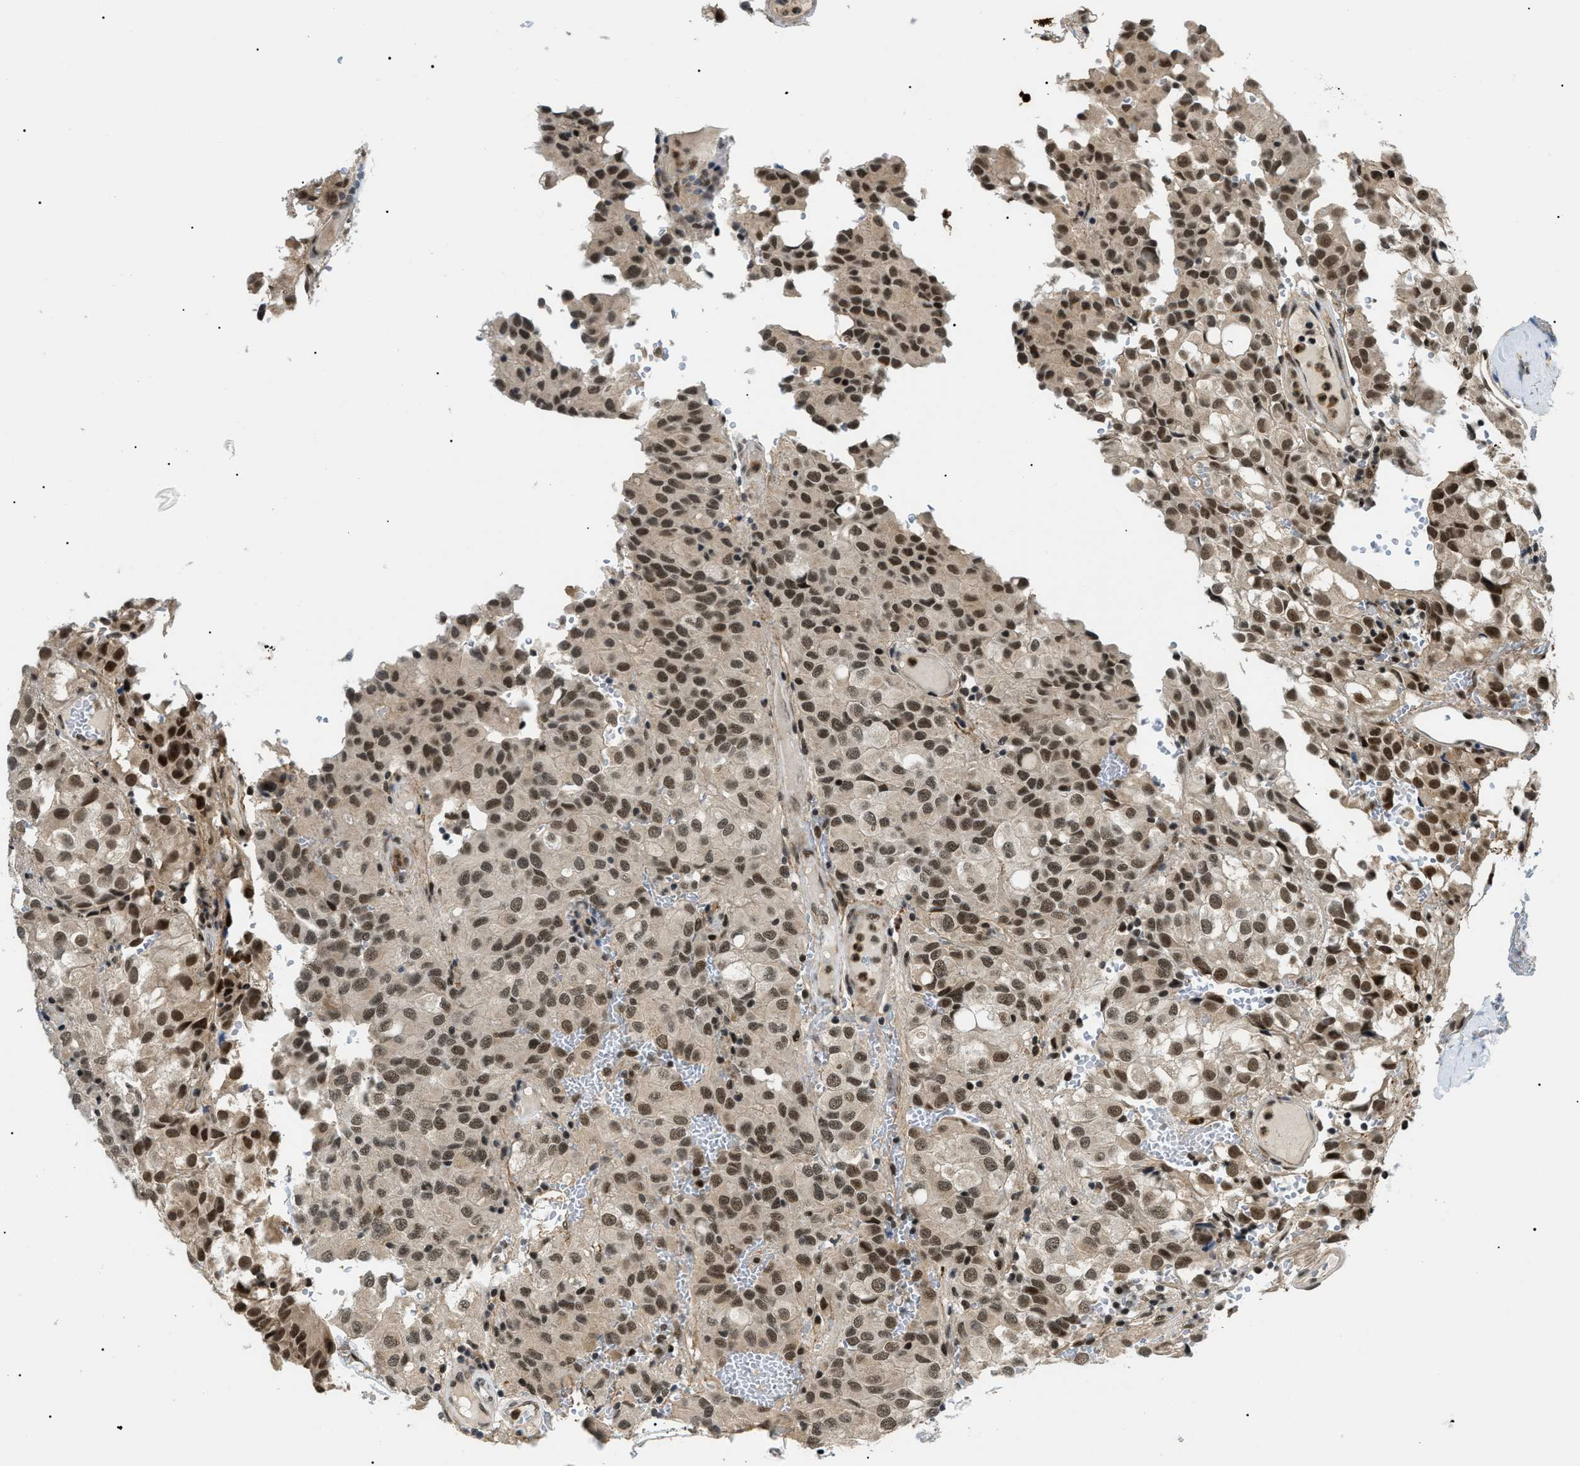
{"staining": {"intensity": "strong", "quantity": ">75%", "location": "nuclear"}, "tissue": "glioma", "cell_type": "Tumor cells", "image_type": "cancer", "snomed": [{"axis": "morphology", "description": "Glioma, malignant, High grade"}, {"axis": "topography", "description": "Brain"}], "caption": "Immunohistochemical staining of malignant glioma (high-grade) demonstrates high levels of strong nuclear expression in approximately >75% of tumor cells.", "gene": "RBM15", "patient": {"sex": "male", "age": 32}}